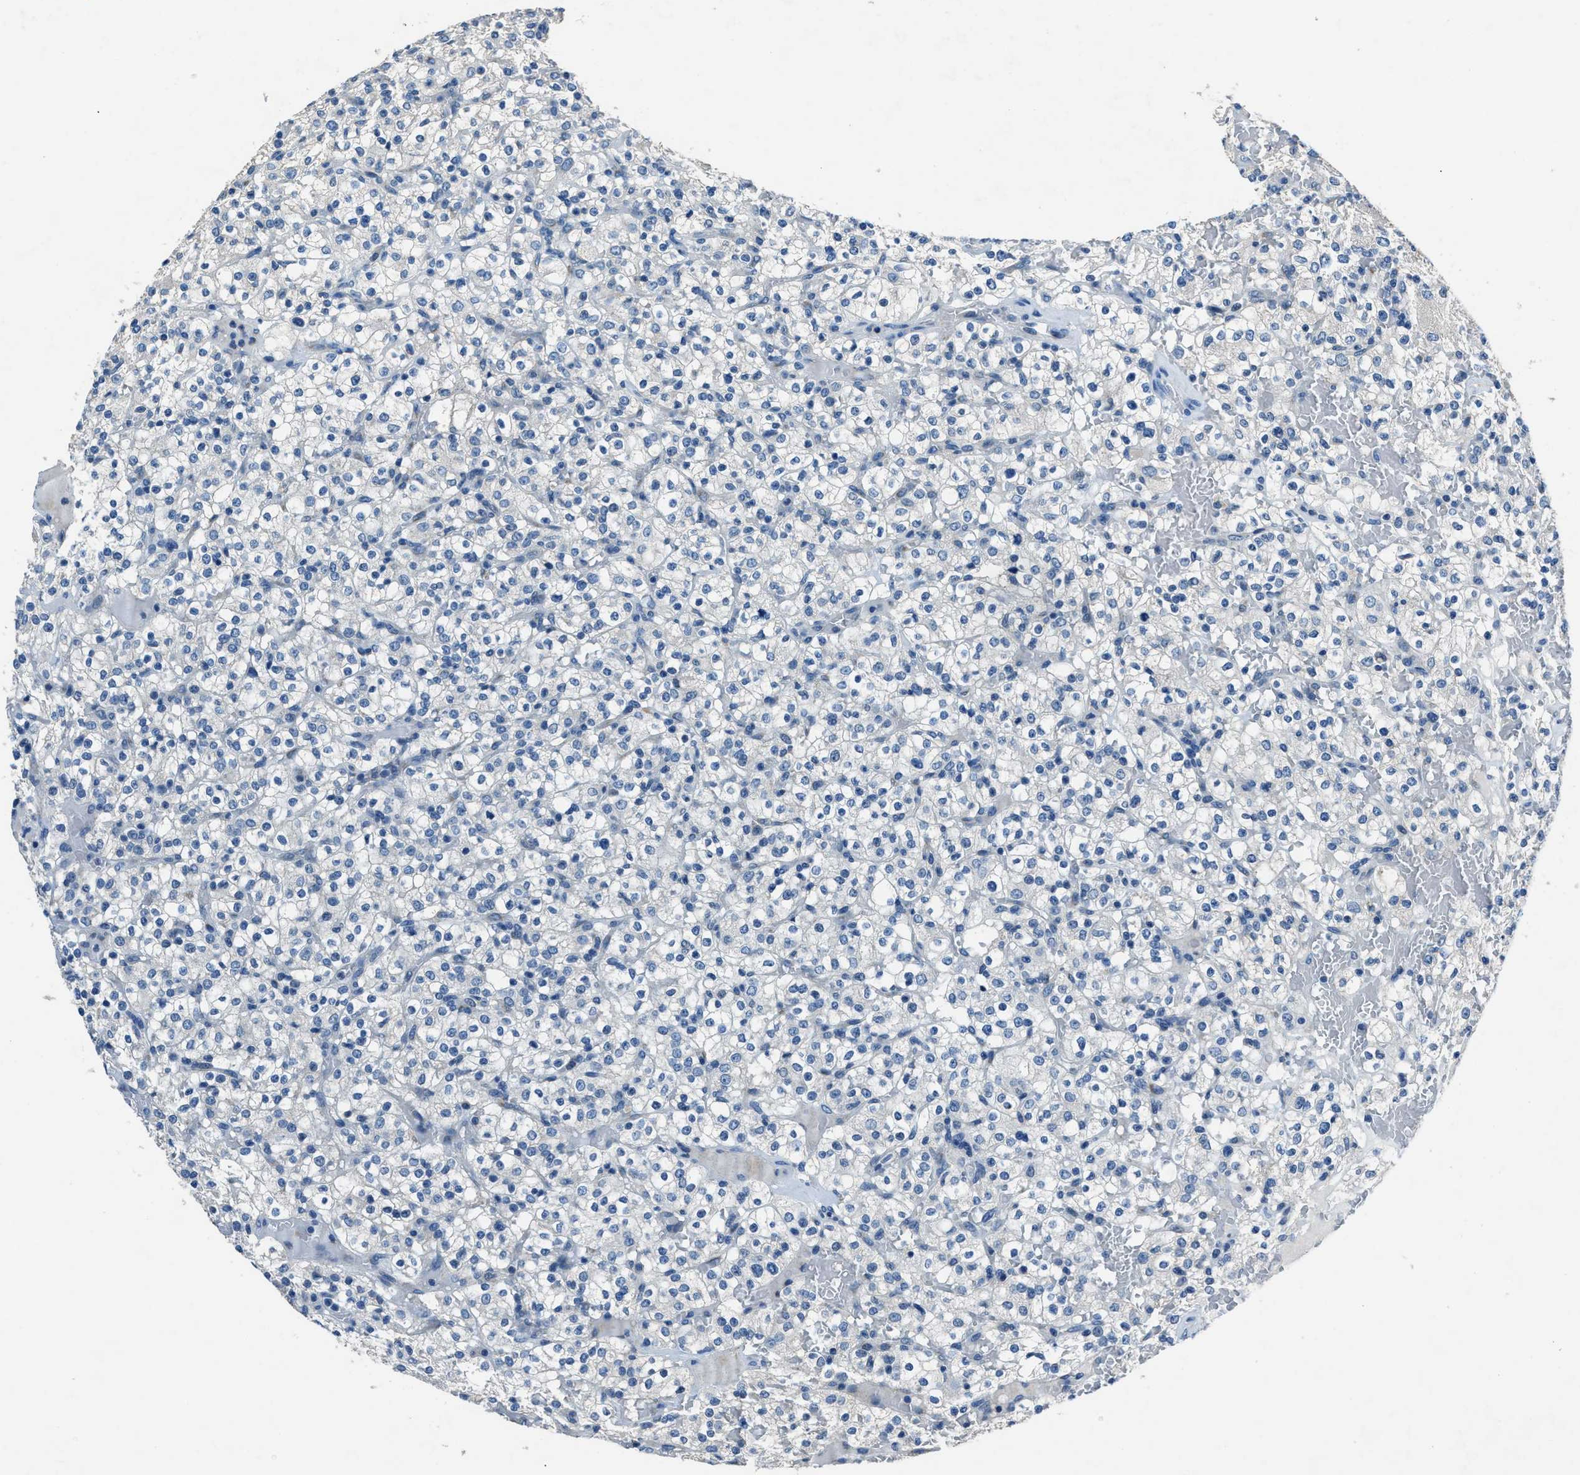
{"staining": {"intensity": "negative", "quantity": "none", "location": "none"}, "tissue": "renal cancer", "cell_type": "Tumor cells", "image_type": "cancer", "snomed": [{"axis": "morphology", "description": "Normal tissue, NOS"}, {"axis": "morphology", "description": "Adenocarcinoma, NOS"}, {"axis": "topography", "description": "Kidney"}], "caption": "Immunohistochemistry histopathology image of human renal cancer (adenocarcinoma) stained for a protein (brown), which exhibits no staining in tumor cells. (Brightfield microscopy of DAB IHC at high magnification).", "gene": "ADAM2", "patient": {"sex": "female", "age": 72}}